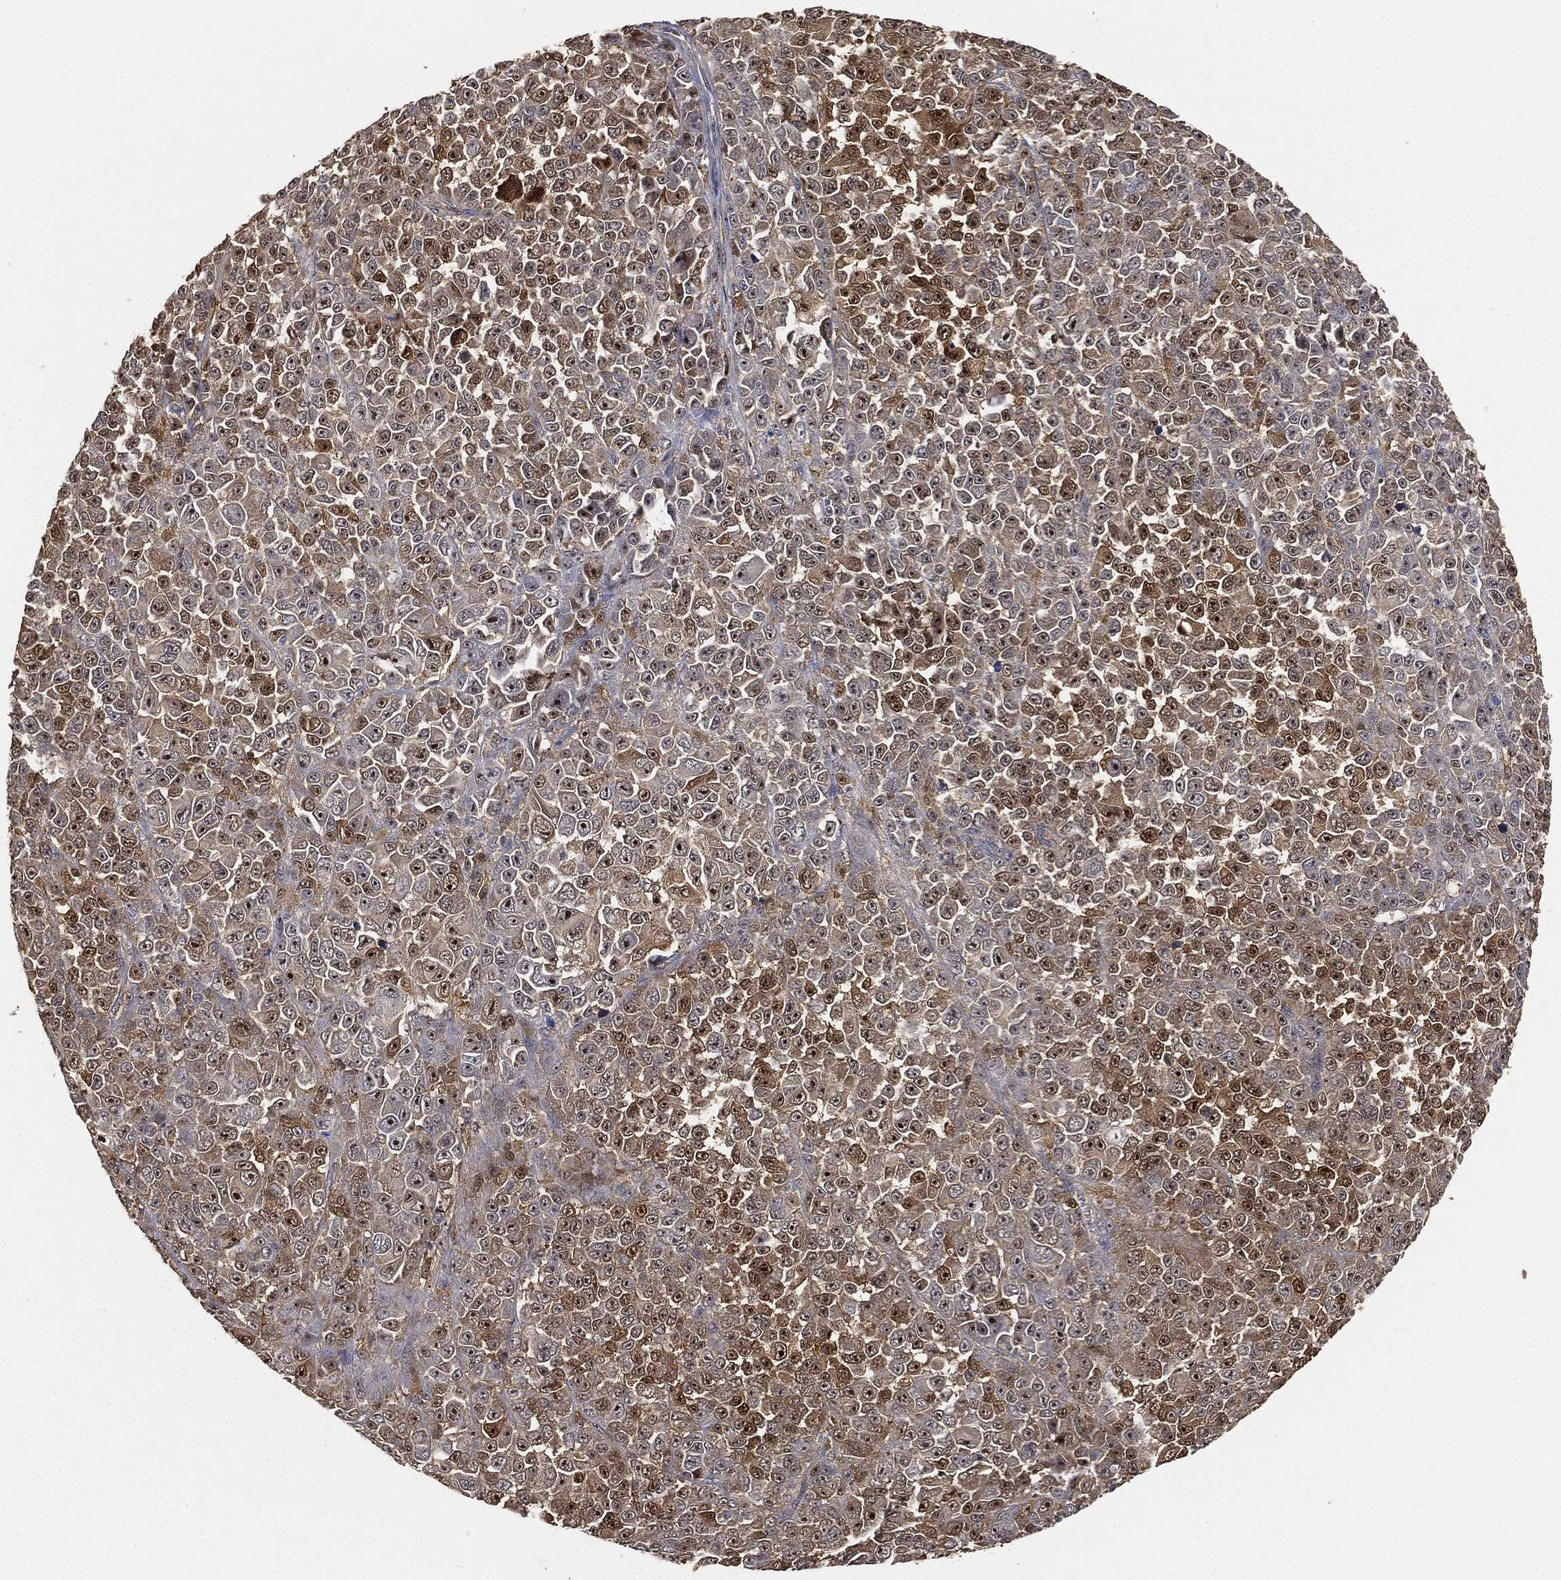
{"staining": {"intensity": "moderate", "quantity": "25%-75%", "location": "cytoplasmic/membranous,nuclear"}, "tissue": "melanoma", "cell_type": "Tumor cells", "image_type": "cancer", "snomed": [{"axis": "morphology", "description": "Malignant melanoma, NOS"}, {"axis": "topography", "description": "Skin"}], "caption": "Human malignant melanoma stained for a protein (brown) demonstrates moderate cytoplasmic/membranous and nuclear positive positivity in about 25%-75% of tumor cells.", "gene": "CRYL1", "patient": {"sex": "female", "age": 95}}